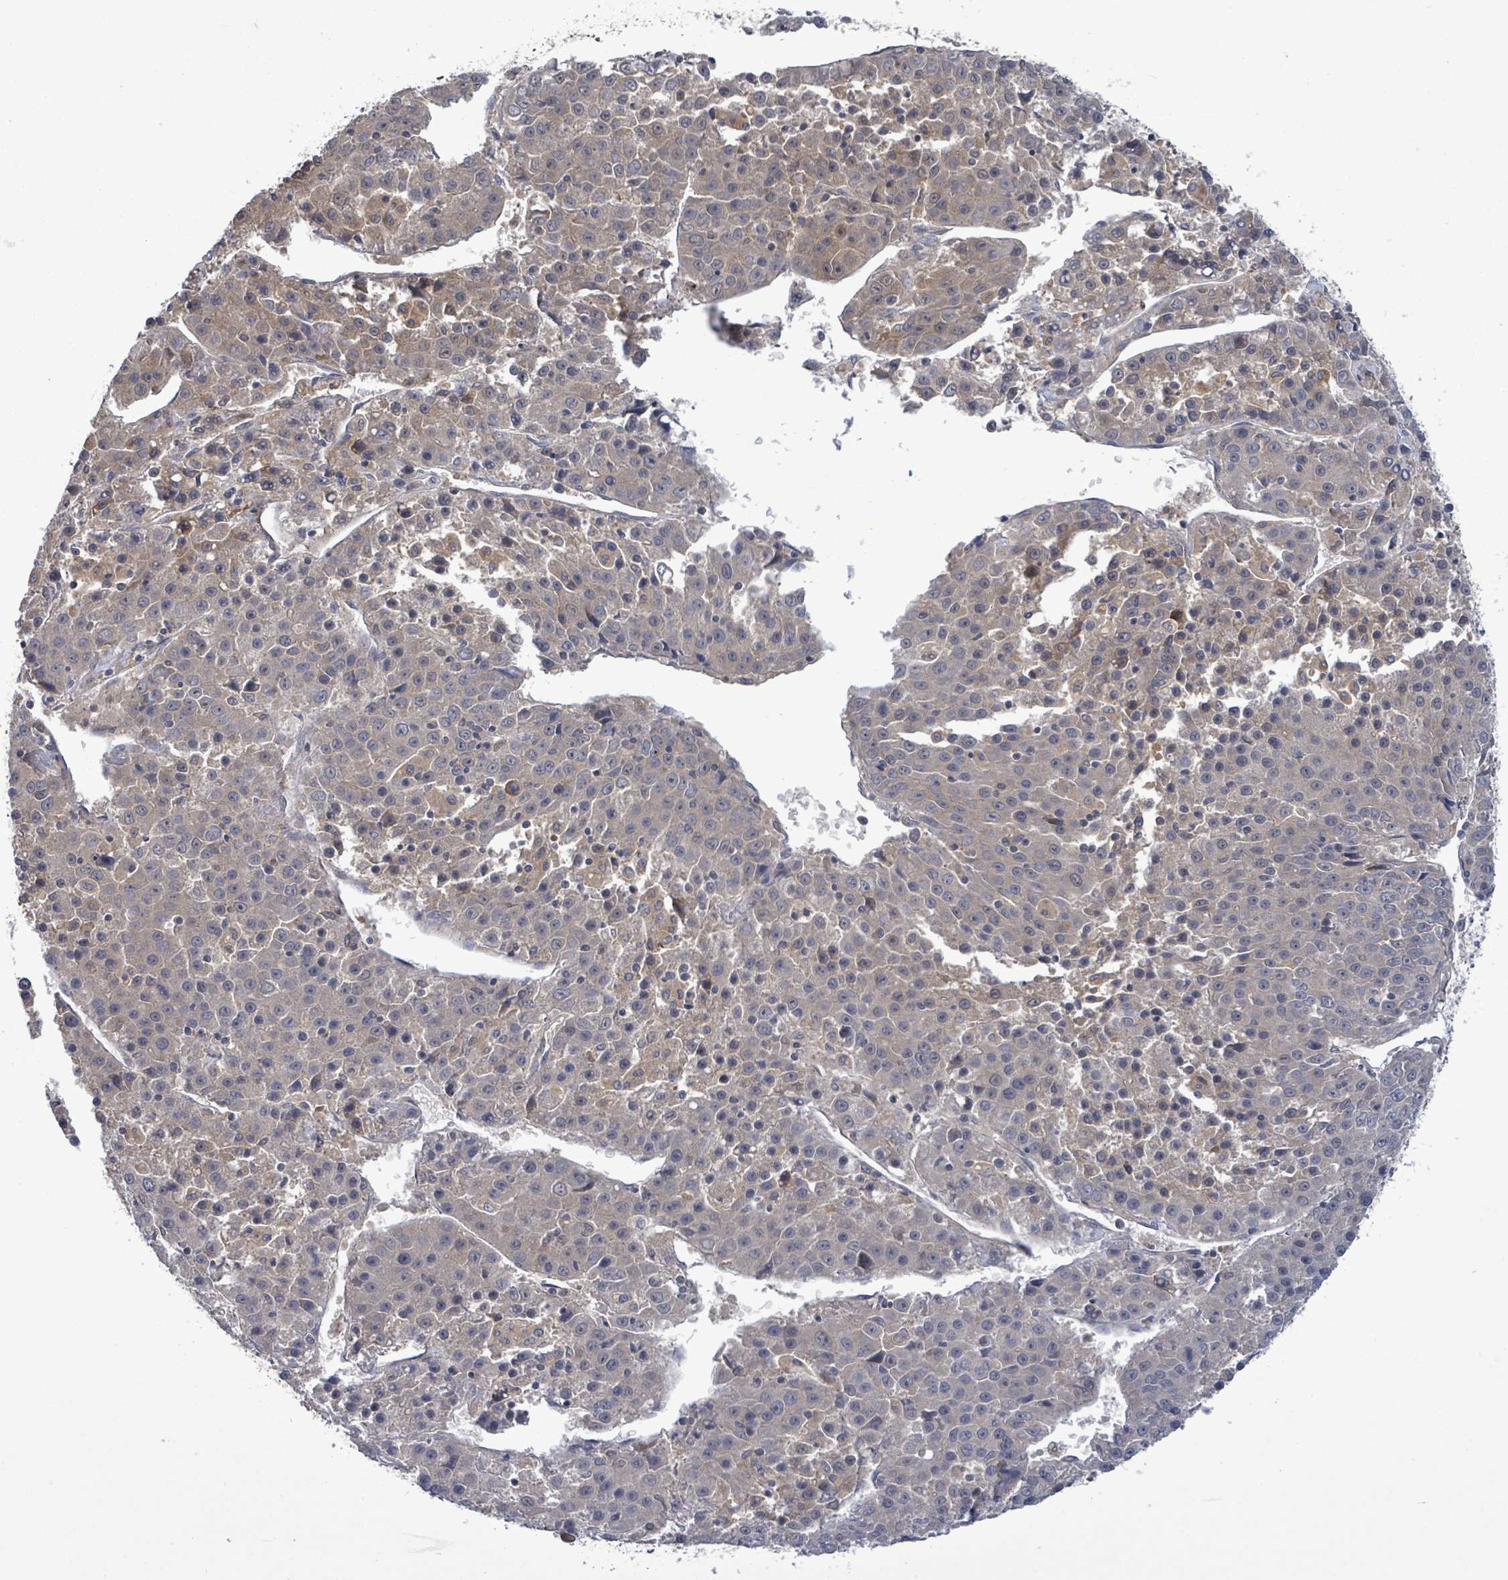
{"staining": {"intensity": "weak", "quantity": "25%-75%", "location": "cytoplasmic/membranous"}, "tissue": "liver cancer", "cell_type": "Tumor cells", "image_type": "cancer", "snomed": [{"axis": "morphology", "description": "Carcinoma, Hepatocellular, NOS"}, {"axis": "topography", "description": "Liver"}], "caption": "A micrograph of human liver hepatocellular carcinoma stained for a protein demonstrates weak cytoplasmic/membranous brown staining in tumor cells. (DAB (3,3'-diaminobenzidine) IHC with brightfield microscopy, high magnification).", "gene": "SERPINE3", "patient": {"sex": "female", "age": 53}}